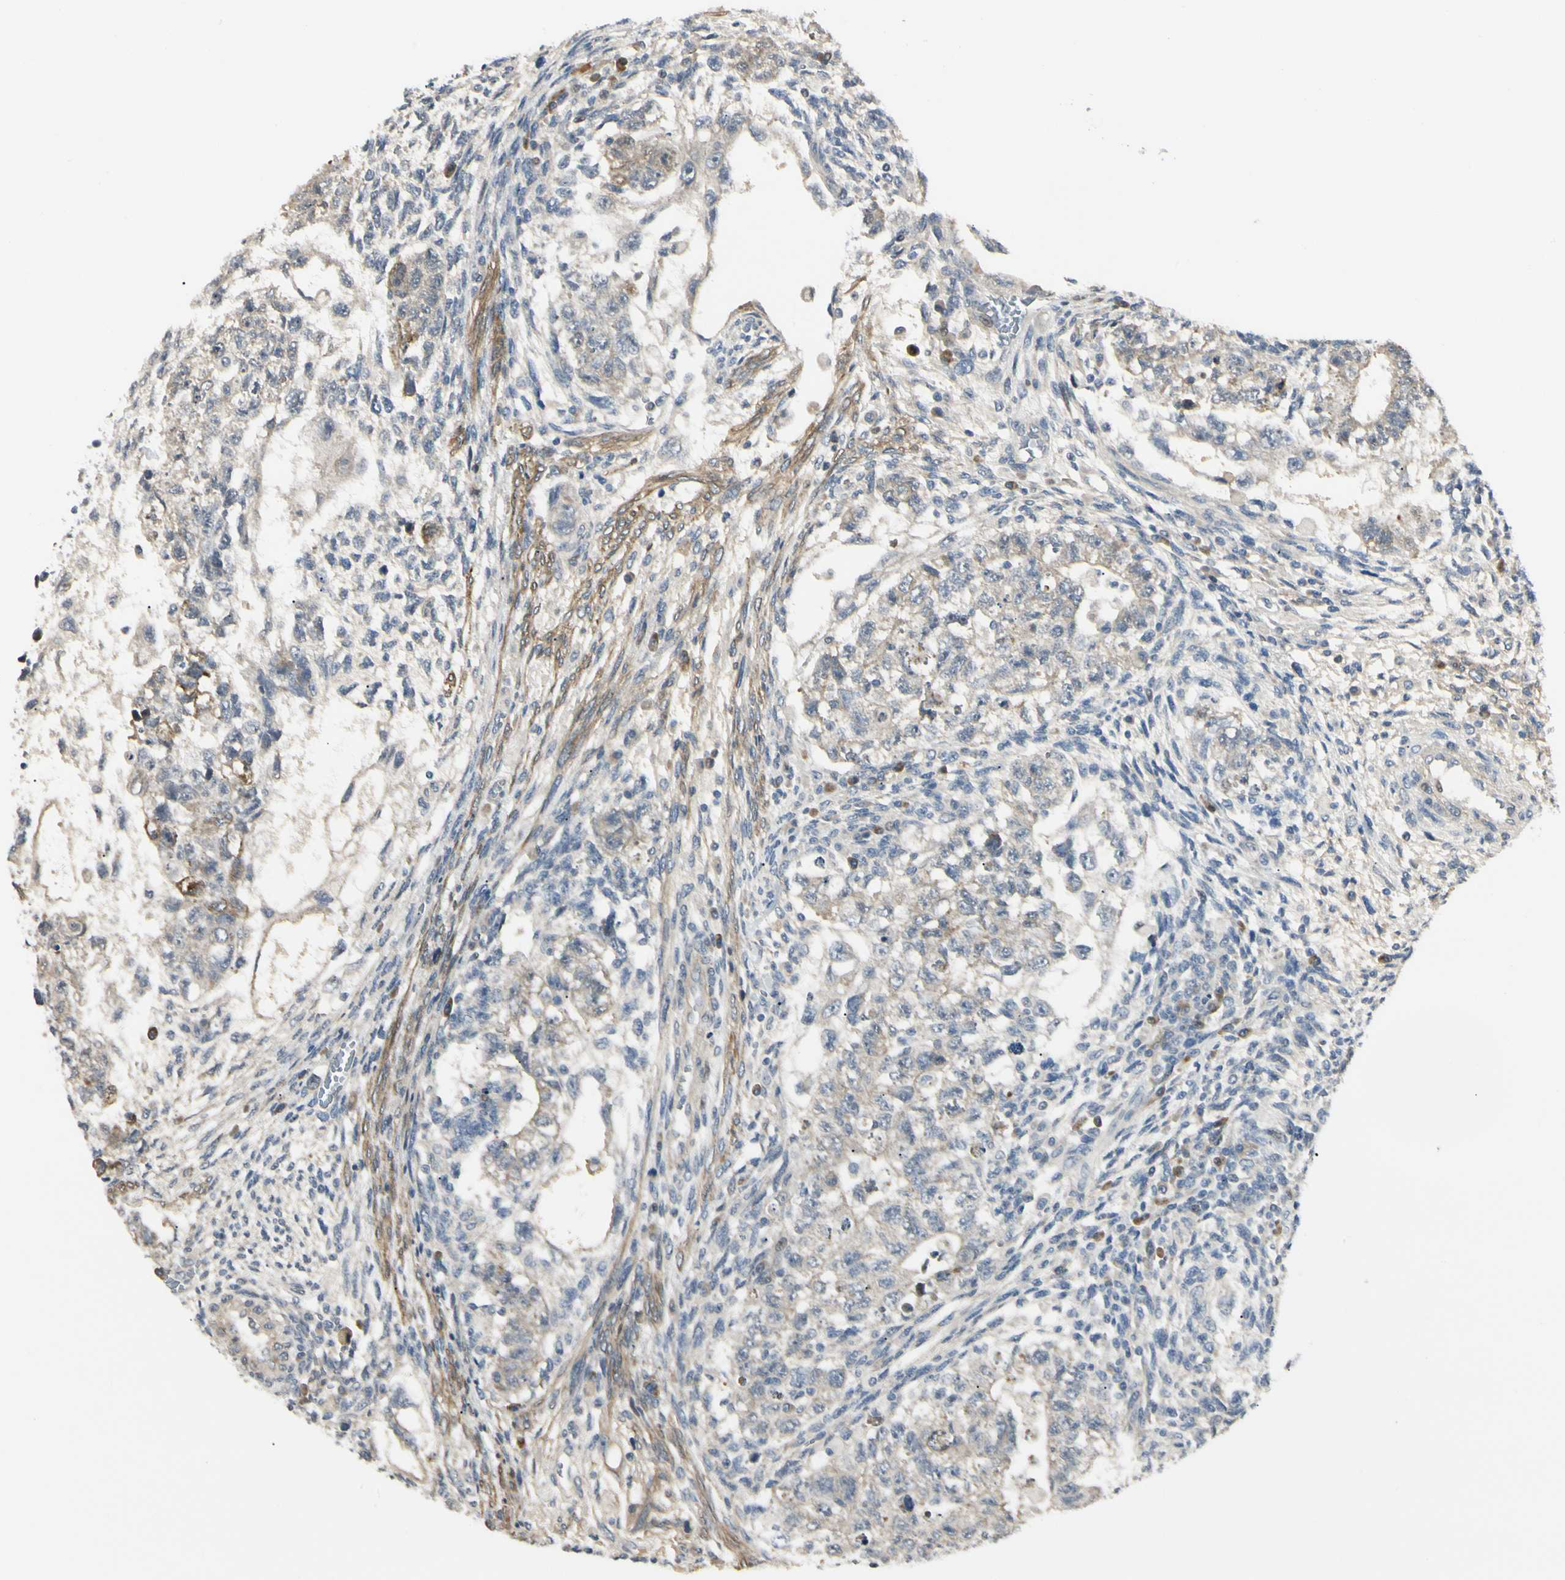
{"staining": {"intensity": "weak", "quantity": "25%-75%", "location": "cytoplasmic/membranous"}, "tissue": "testis cancer", "cell_type": "Tumor cells", "image_type": "cancer", "snomed": [{"axis": "morphology", "description": "Normal tissue, NOS"}, {"axis": "morphology", "description": "Carcinoma, Embryonal, NOS"}, {"axis": "topography", "description": "Testis"}], "caption": "Immunohistochemical staining of testis embryonal carcinoma displays weak cytoplasmic/membranous protein positivity in about 25%-75% of tumor cells.", "gene": "P4HA3", "patient": {"sex": "male", "age": 36}}